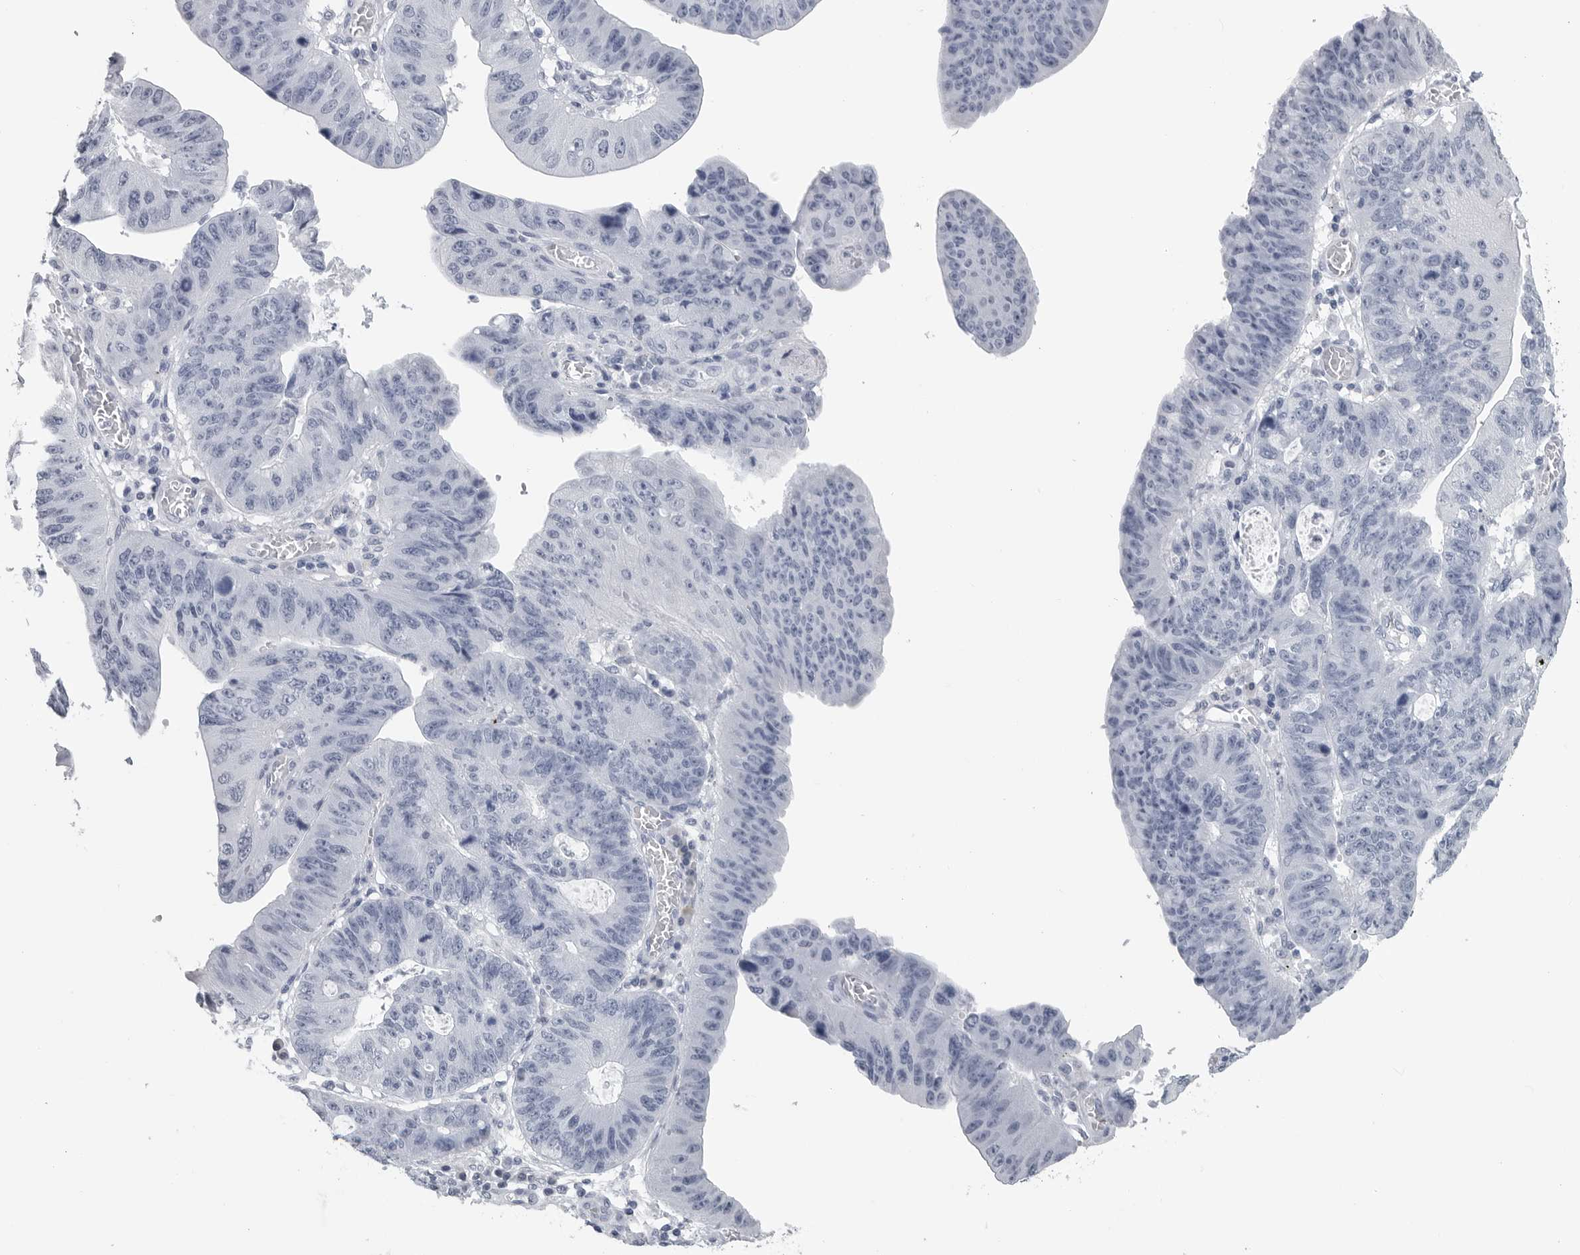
{"staining": {"intensity": "negative", "quantity": "none", "location": "none"}, "tissue": "stomach cancer", "cell_type": "Tumor cells", "image_type": "cancer", "snomed": [{"axis": "morphology", "description": "Adenocarcinoma, NOS"}, {"axis": "topography", "description": "Stomach"}], "caption": "This is an immunohistochemistry (IHC) photomicrograph of human adenocarcinoma (stomach). There is no positivity in tumor cells.", "gene": "AMPD1", "patient": {"sex": "male", "age": 59}}